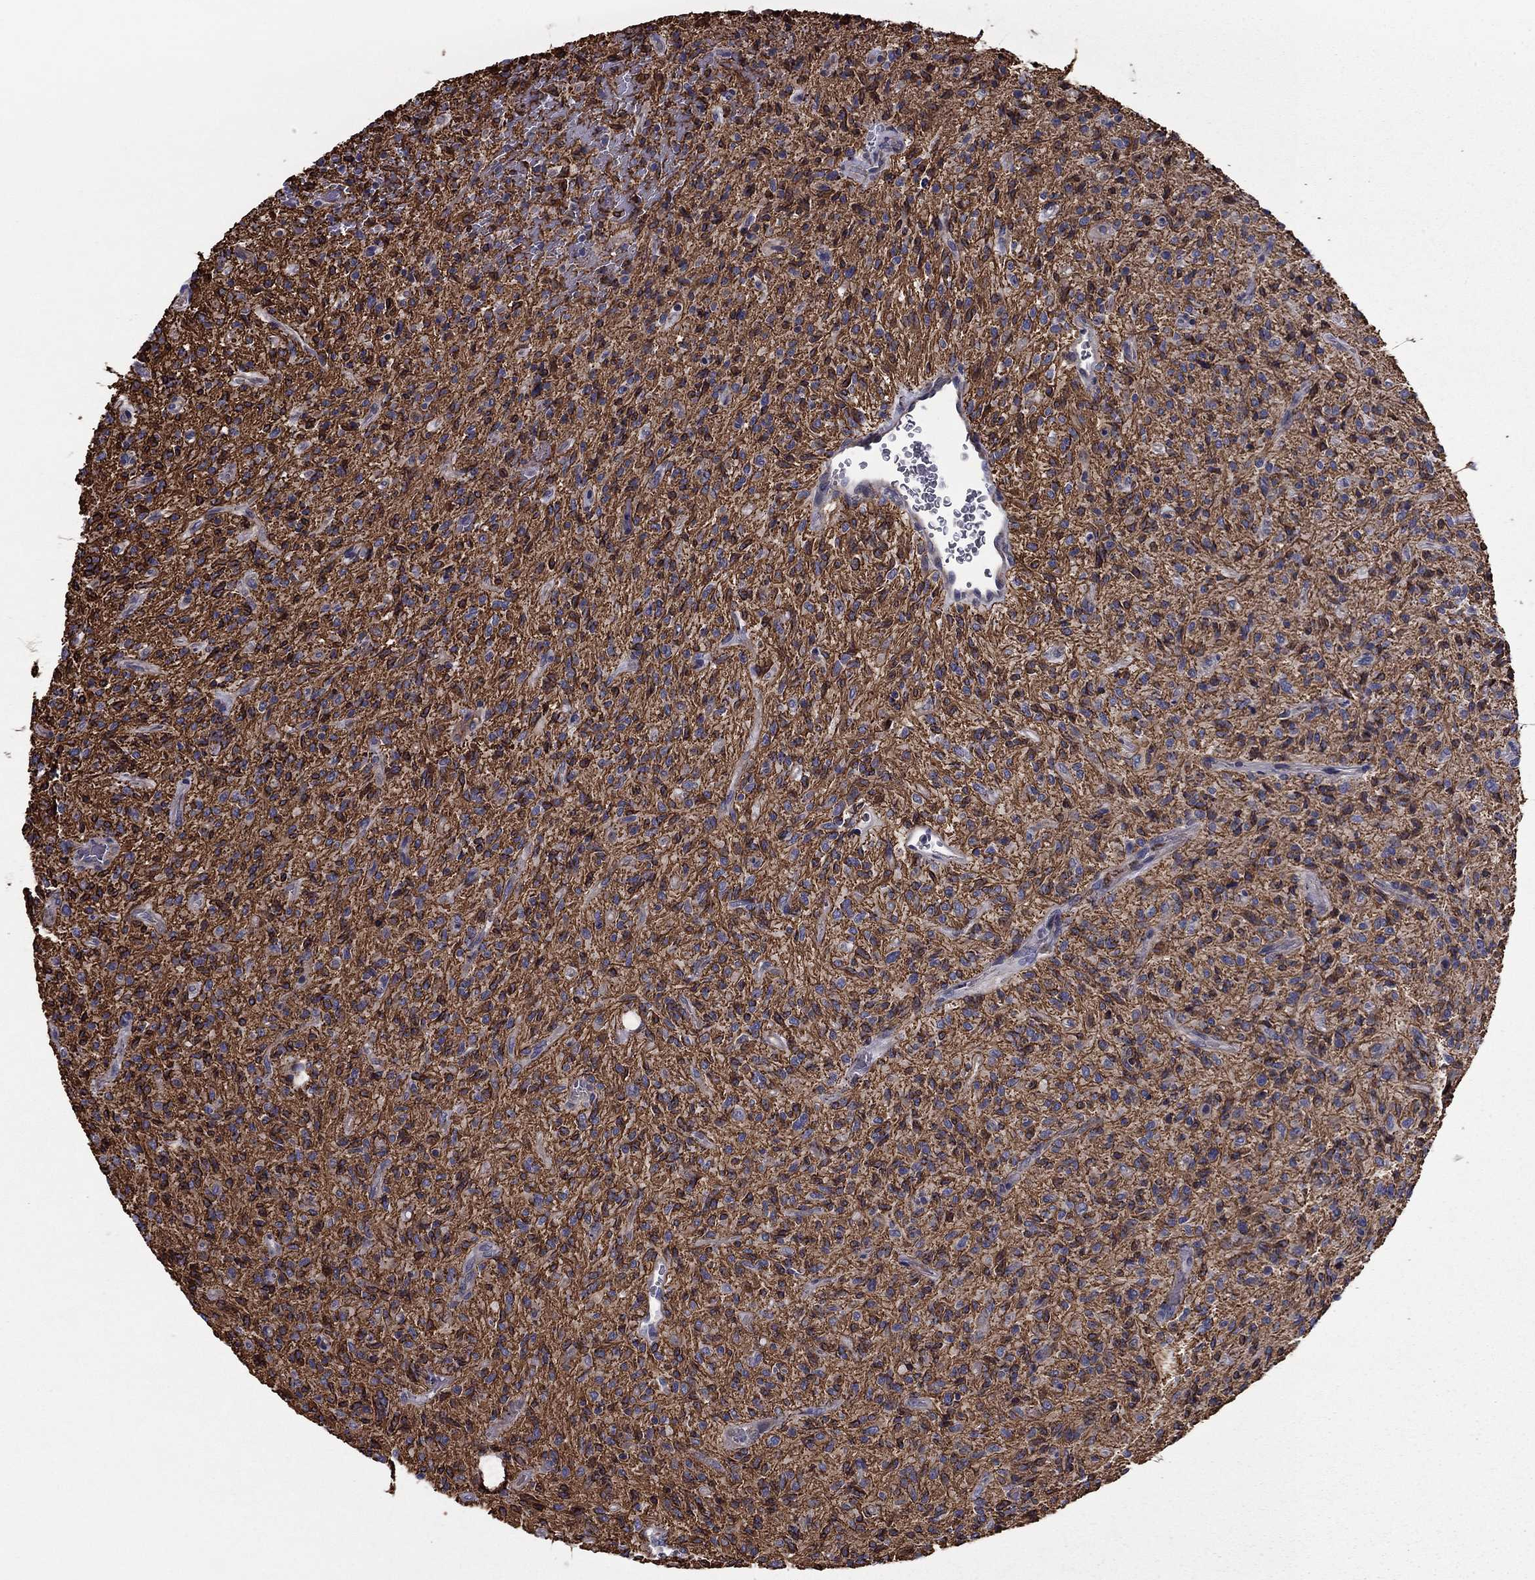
{"staining": {"intensity": "strong", "quantity": "25%-75%", "location": "cytoplasmic/membranous"}, "tissue": "glioma", "cell_type": "Tumor cells", "image_type": "cancer", "snomed": [{"axis": "morphology", "description": "Glioma, malignant, High grade"}, {"axis": "topography", "description": "Brain"}], "caption": "Immunohistochemical staining of malignant high-grade glioma demonstrates strong cytoplasmic/membranous protein expression in approximately 25%-75% of tumor cells.", "gene": "CLSTN1", "patient": {"sex": "male", "age": 64}}